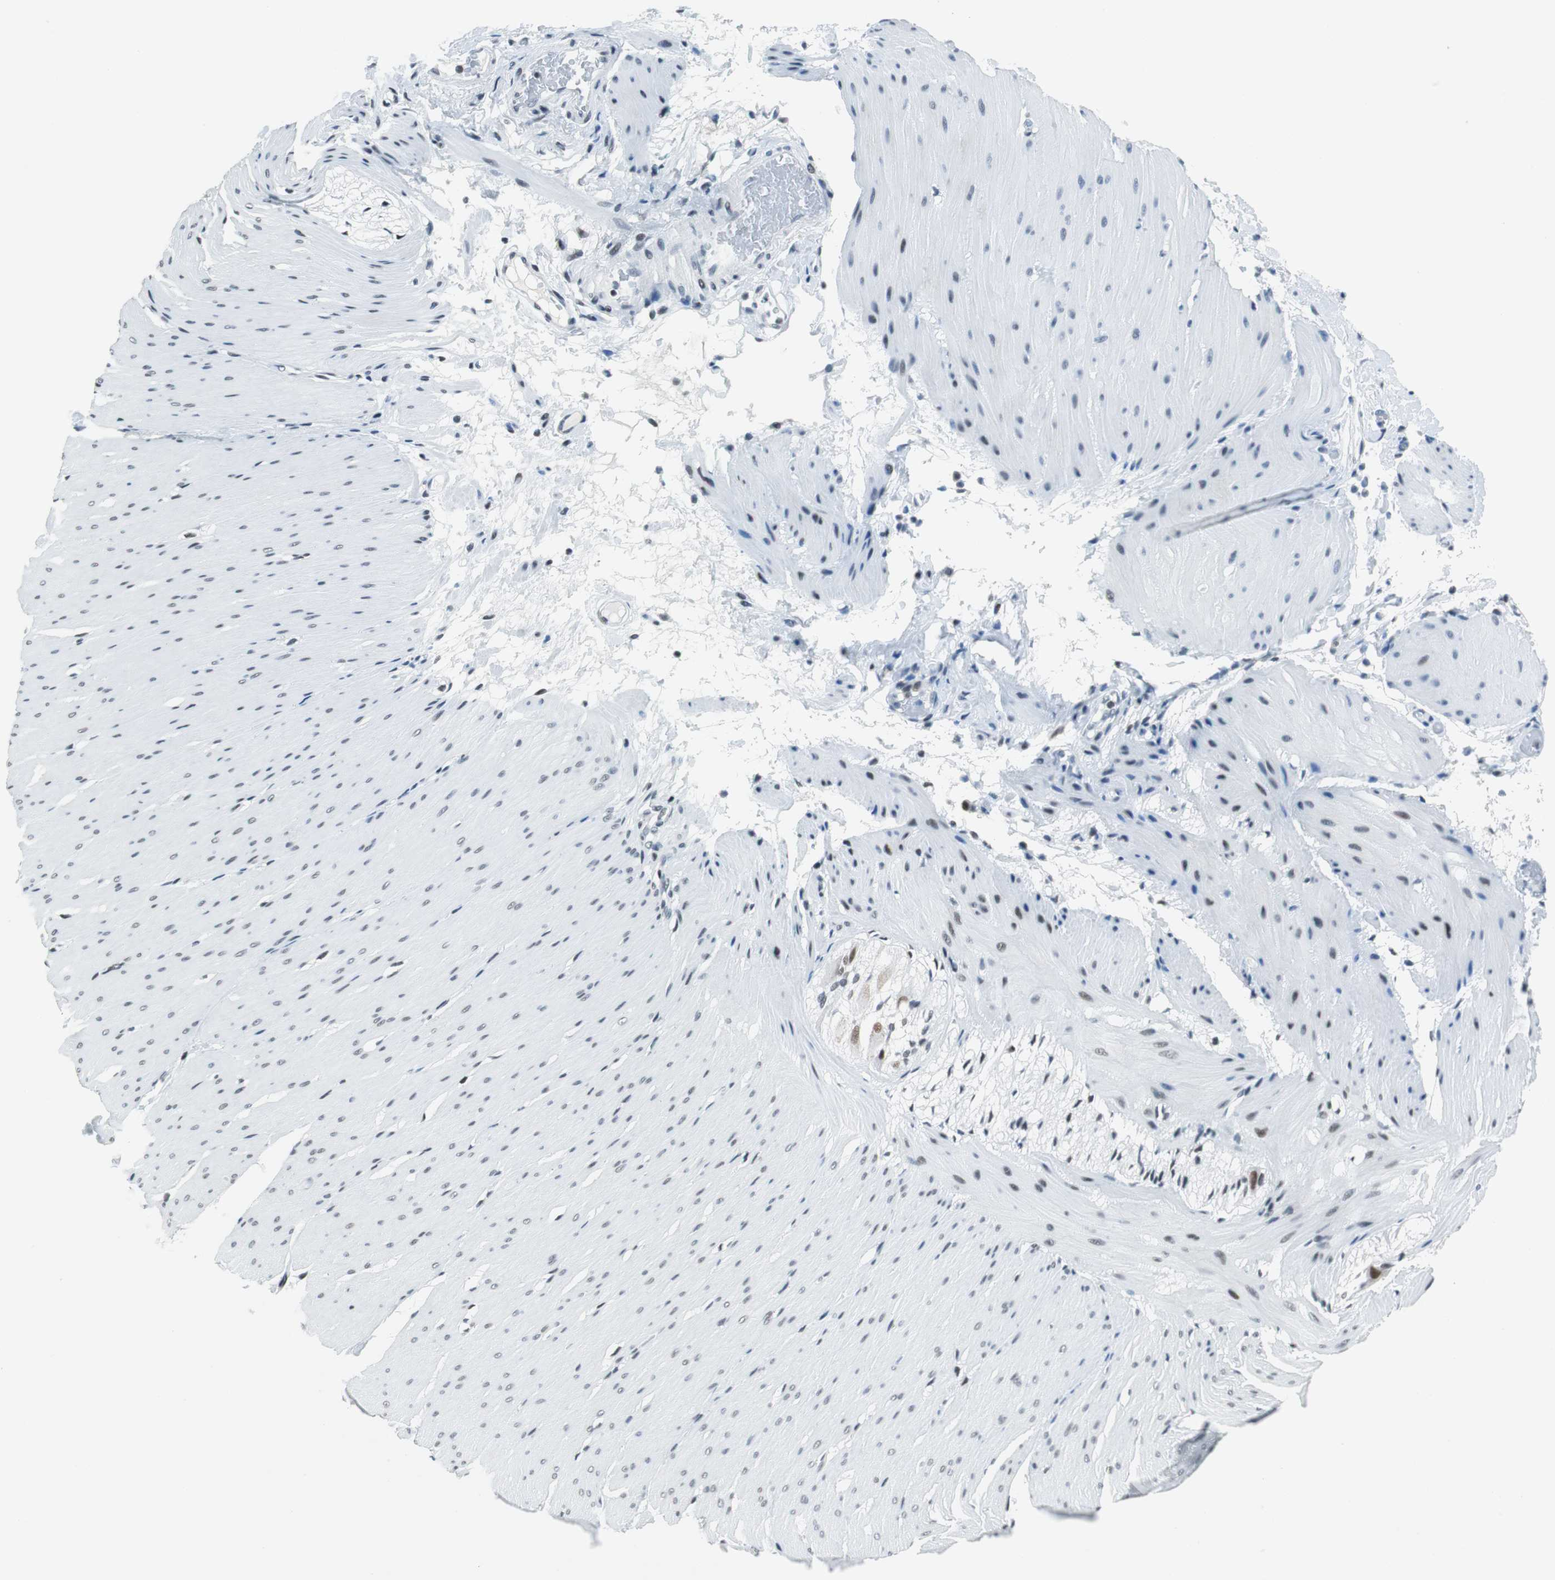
{"staining": {"intensity": "weak", "quantity": "<25%", "location": "nuclear"}, "tissue": "smooth muscle", "cell_type": "Smooth muscle cells", "image_type": "normal", "snomed": [{"axis": "morphology", "description": "Normal tissue, NOS"}, {"axis": "topography", "description": "Smooth muscle"}, {"axis": "topography", "description": "Colon"}], "caption": "Immunohistochemistry (IHC) image of benign smooth muscle stained for a protein (brown), which reveals no staining in smooth muscle cells.", "gene": "HDAC3", "patient": {"sex": "male", "age": 67}}